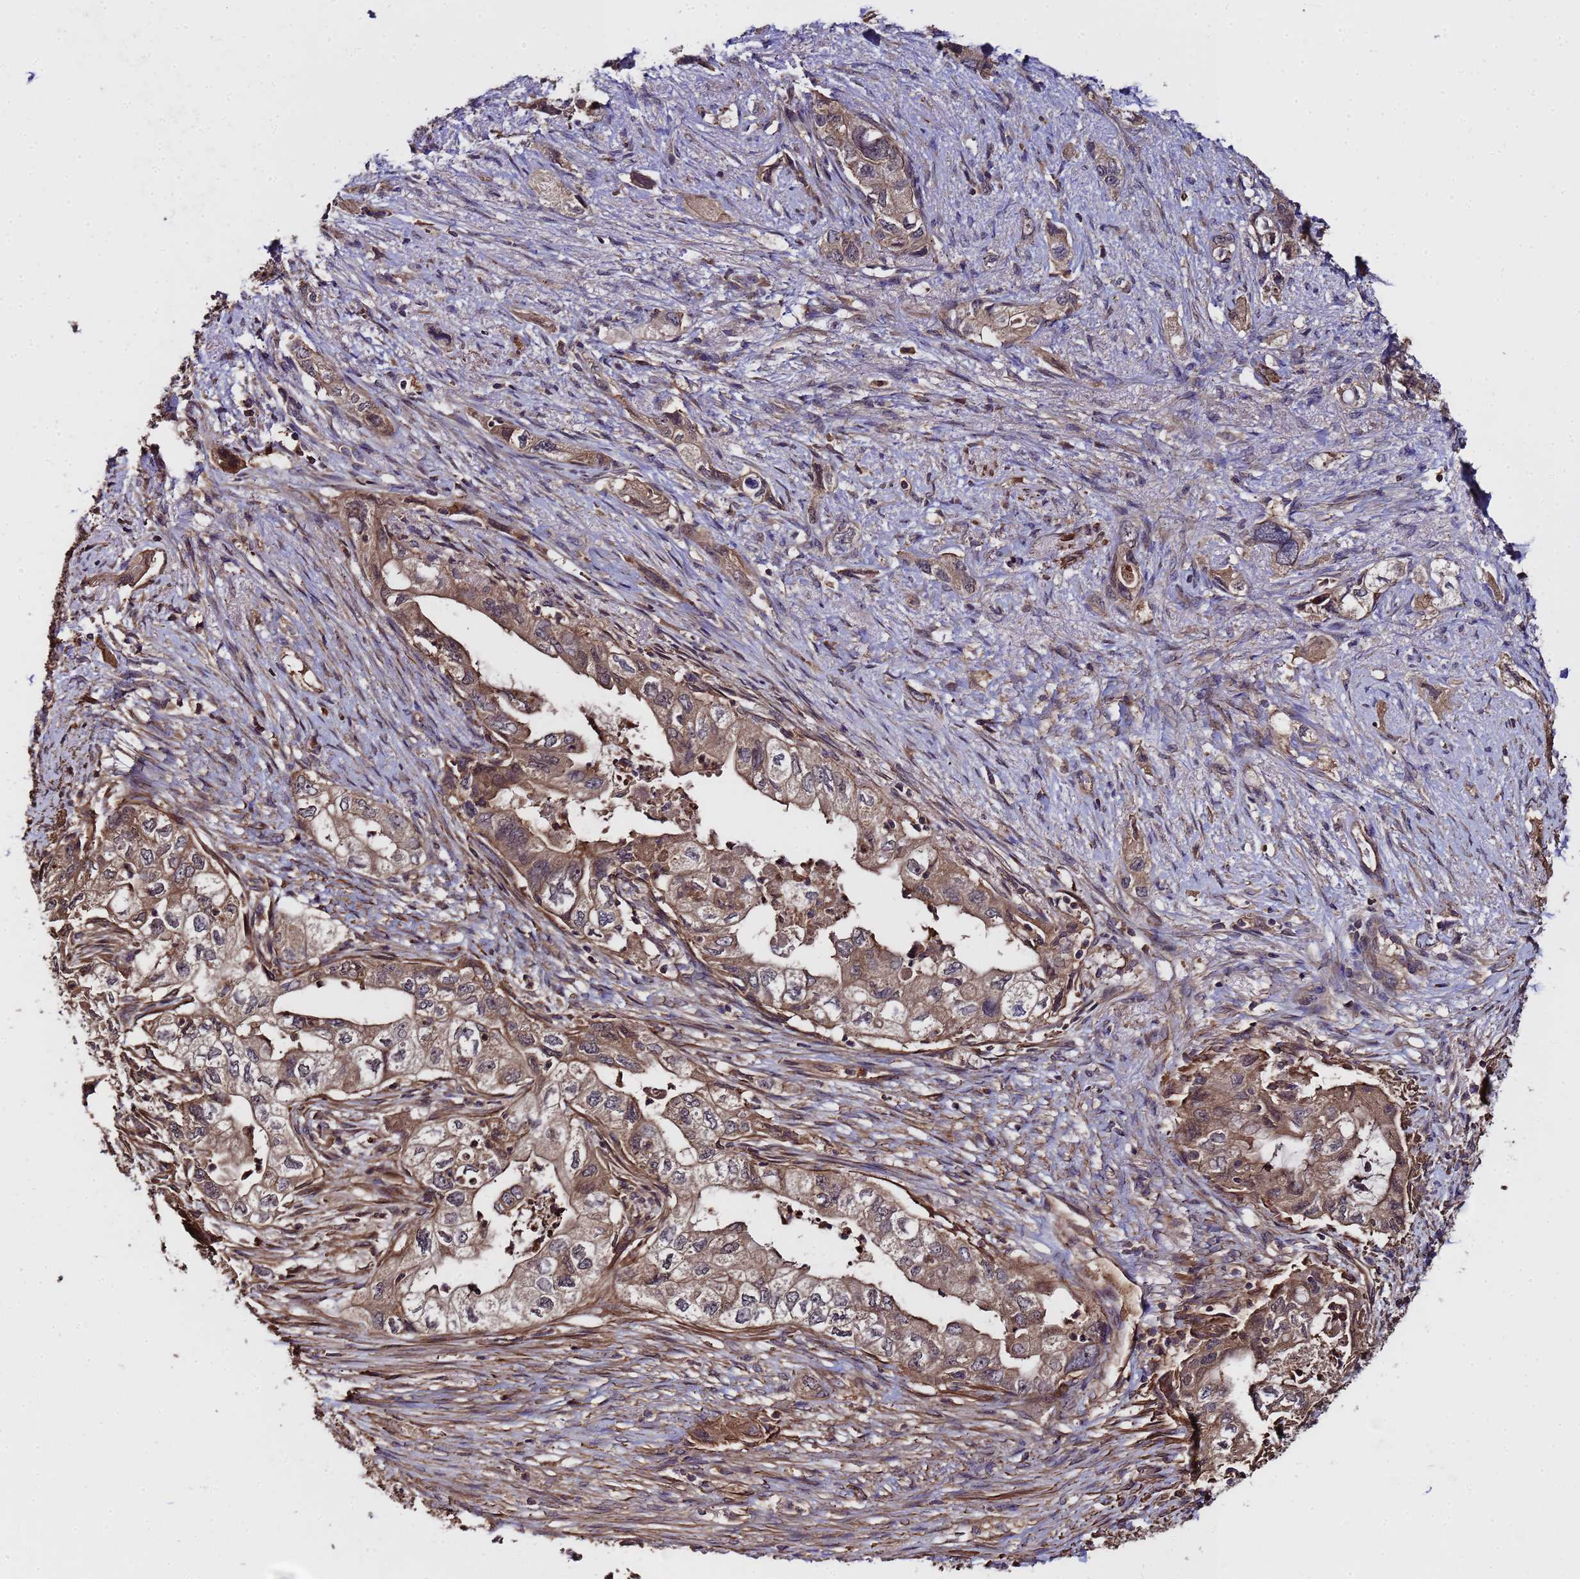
{"staining": {"intensity": "moderate", "quantity": ">75%", "location": "cytoplasmic/membranous"}, "tissue": "pancreatic cancer", "cell_type": "Tumor cells", "image_type": "cancer", "snomed": [{"axis": "morphology", "description": "Adenocarcinoma, NOS"}, {"axis": "topography", "description": "Pancreas"}], "caption": "Pancreatic adenocarcinoma was stained to show a protein in brown. There is medium levels of moderate cytoplasmic/membranous expression in approximately >75% of tumor cells.", "gene": "GSTCD", "patient": {"sex": "female", "age": 73}}